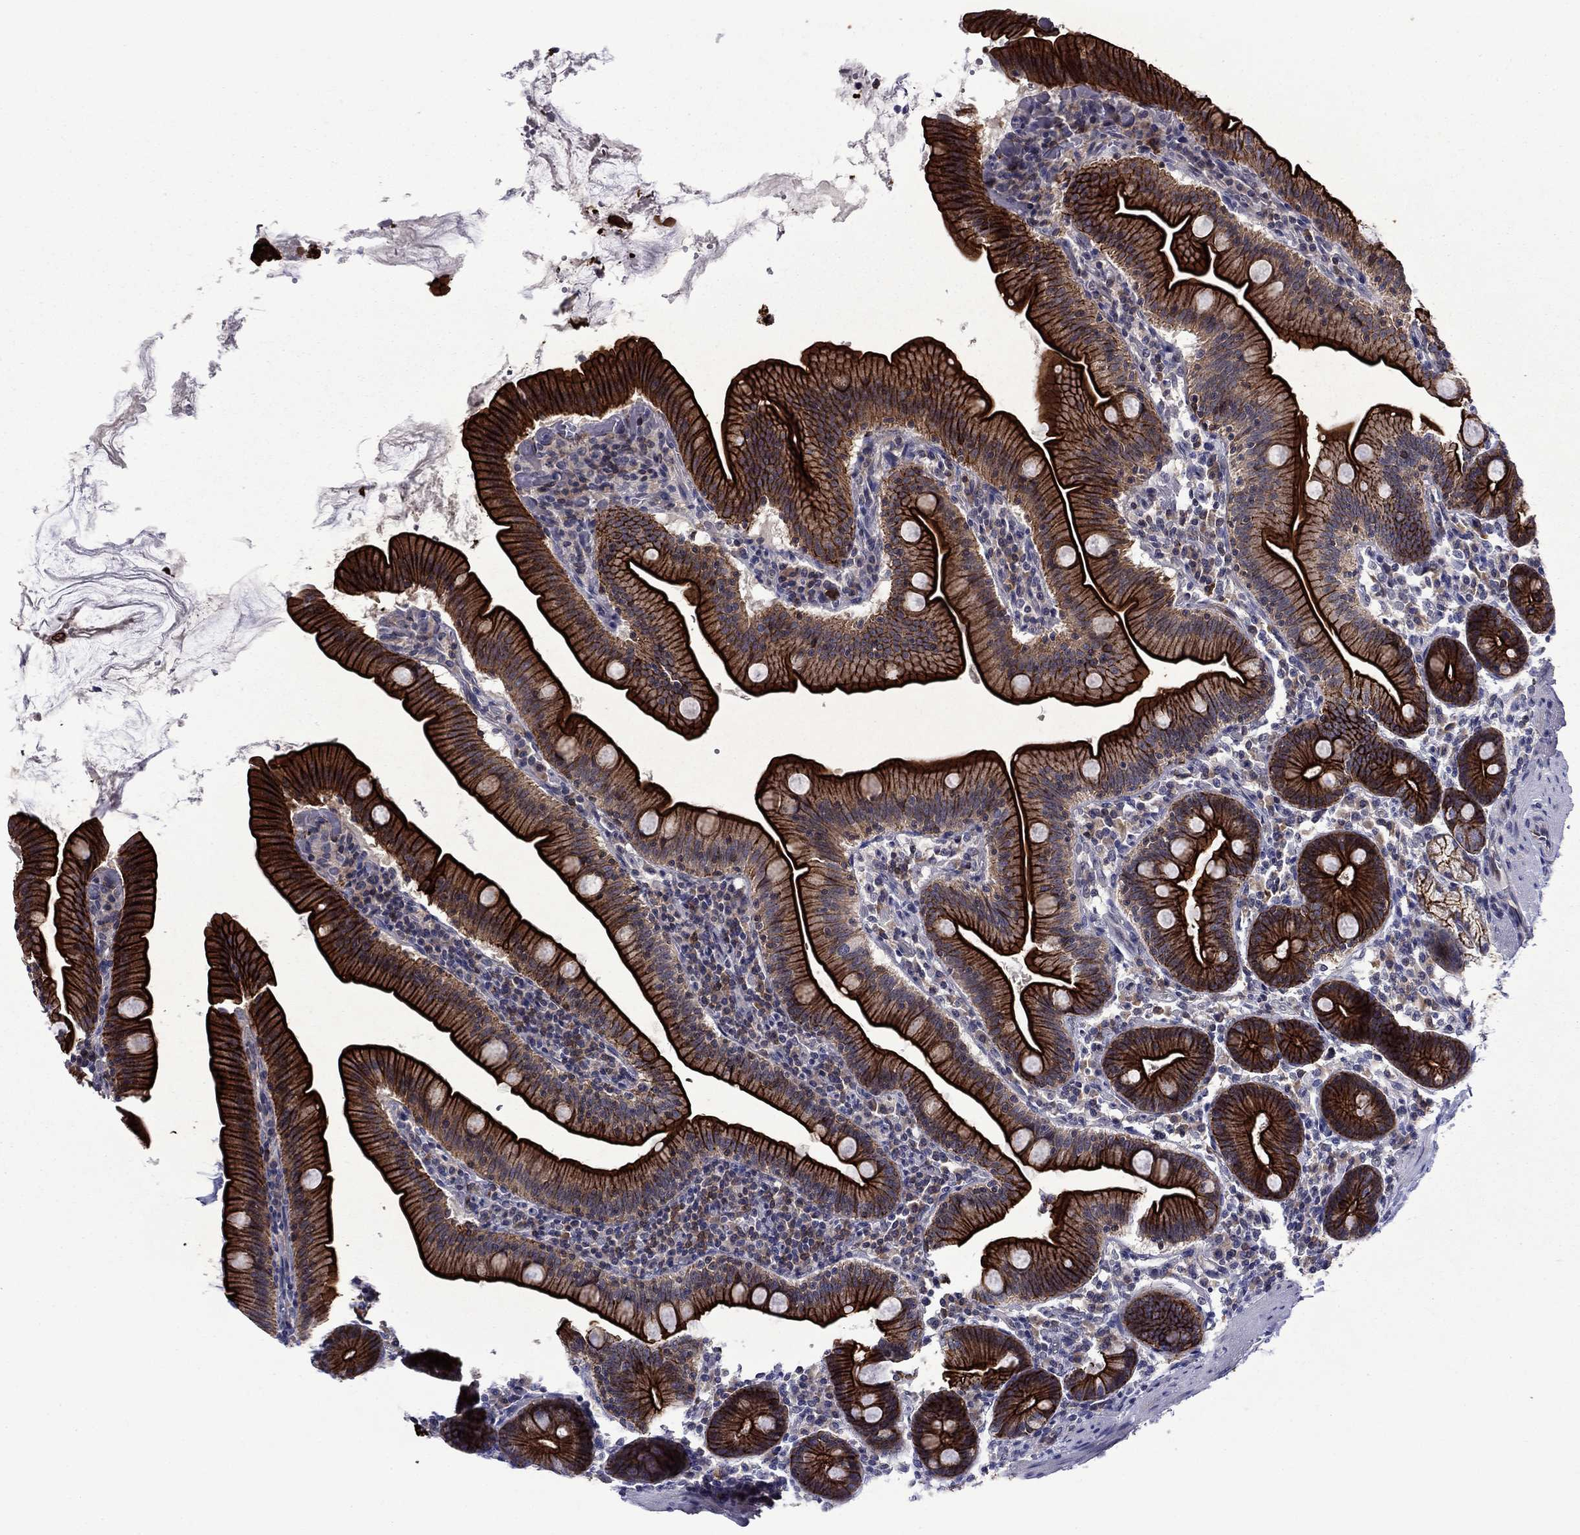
{"staining": {"intensity": "strong", "quantity": ">75%", "location": "cytoplasmic/membranous"}, "tissue": "small intestine", "cell_type": "Glandular cells", "image_type": "normal", "snomed": [{"axis": "morphology", "description": "Normal tissue, NOS"}, {"axis": "topography", "description": "Small intestine"}], "caption": "This photomicrograph demonstrates IHC staining of benign human small intestine, with high strong cytoplasmic/membranous positivity in approximately >75% of glandular cells.", "gene": "LMO7", "patient": {"sex": "male", "age": 37}}